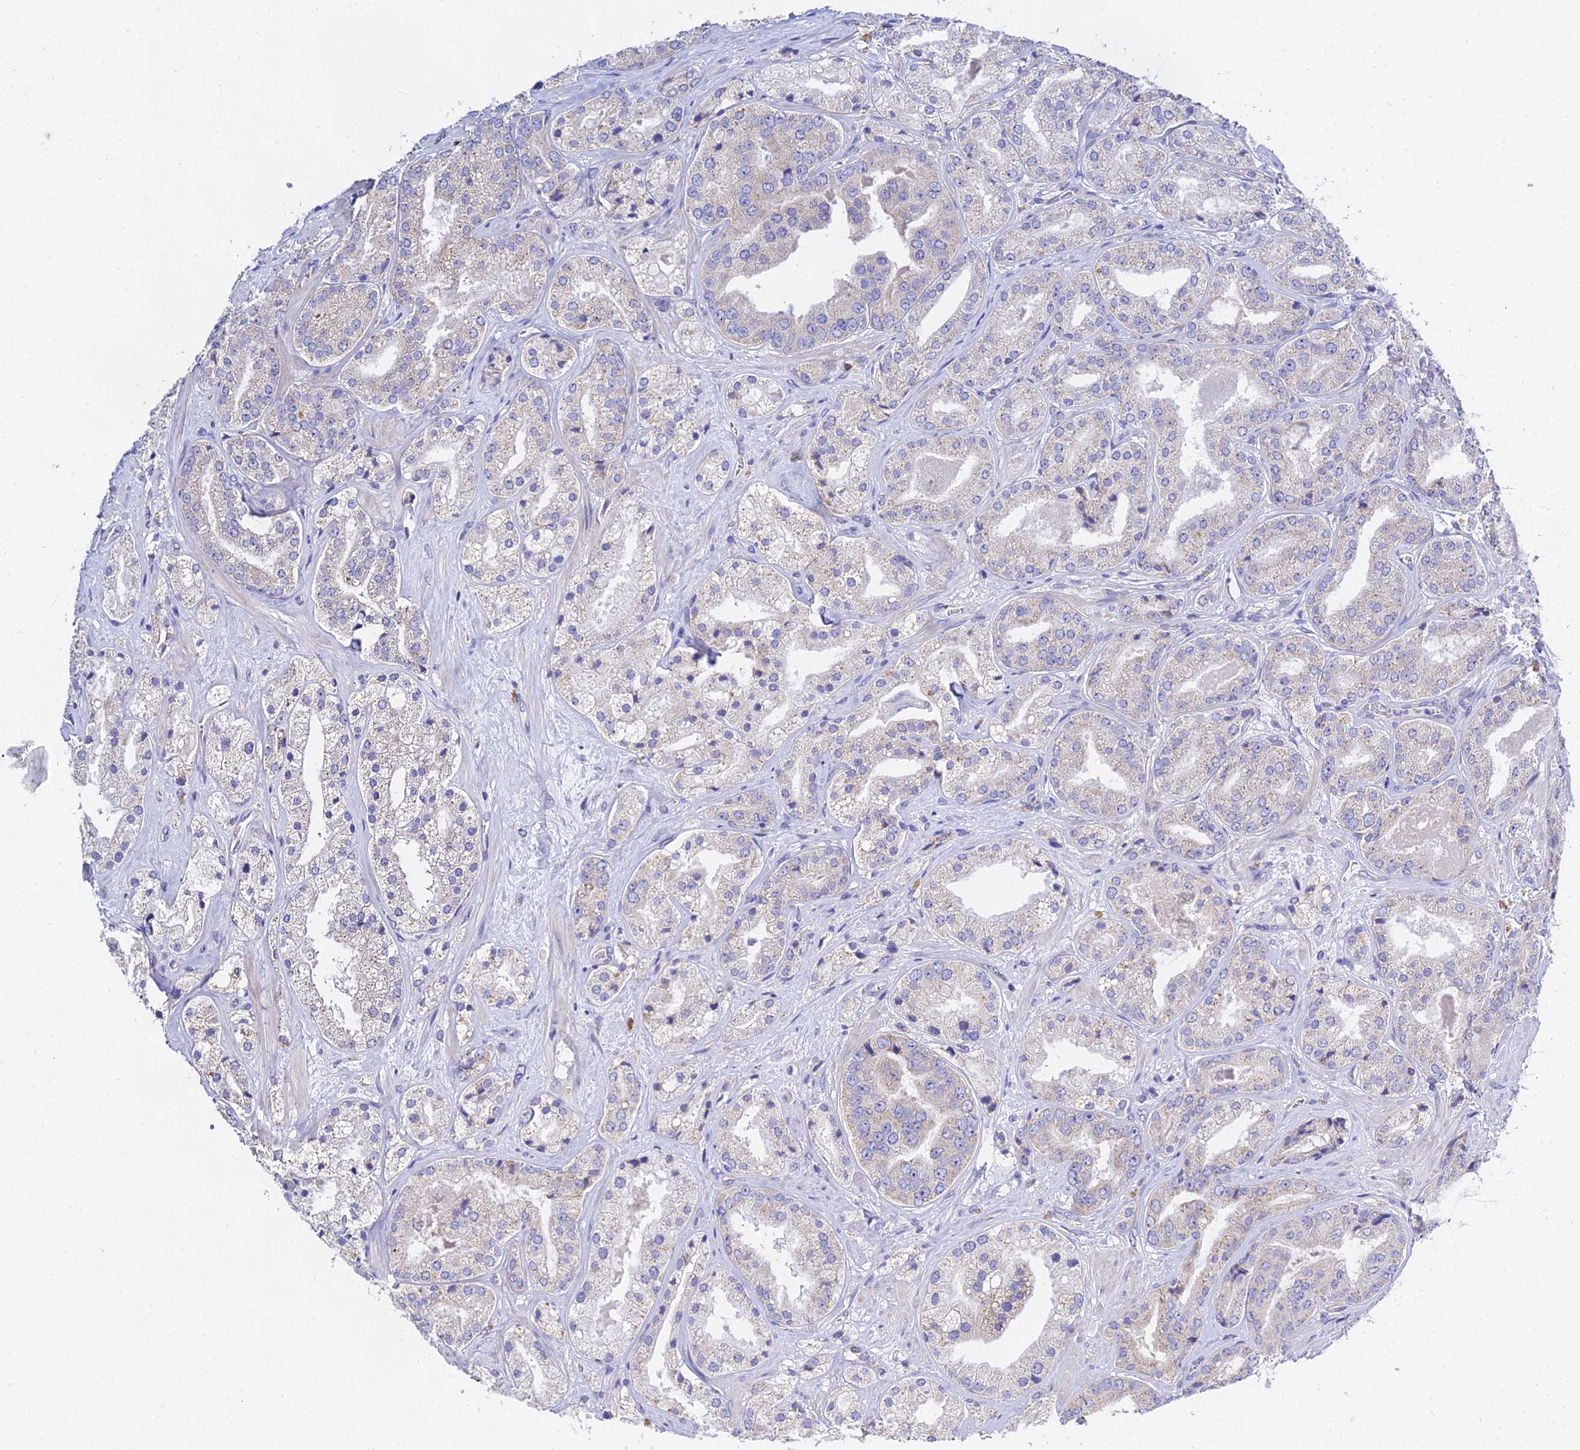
{"staining": {"intensity": "negative", "quantity": "none", "location": "none"}, "tissue": "prostate cancer", "cell_type": "Tumor cells", "image_type": "cancer", "snomed": [{"axis": "morphology", "description": "Adenocarcinoma, High grade"}, {"axis": "topography", "description": "Prostate"}], "caption": "This is an immunohistochemistry (IHC) image of prostate adenocarcinoma (high-grade). There is no expression in tumor cells.", "gene": "PPP2R2C", "patient": {"sex": "male", "age": 63}}